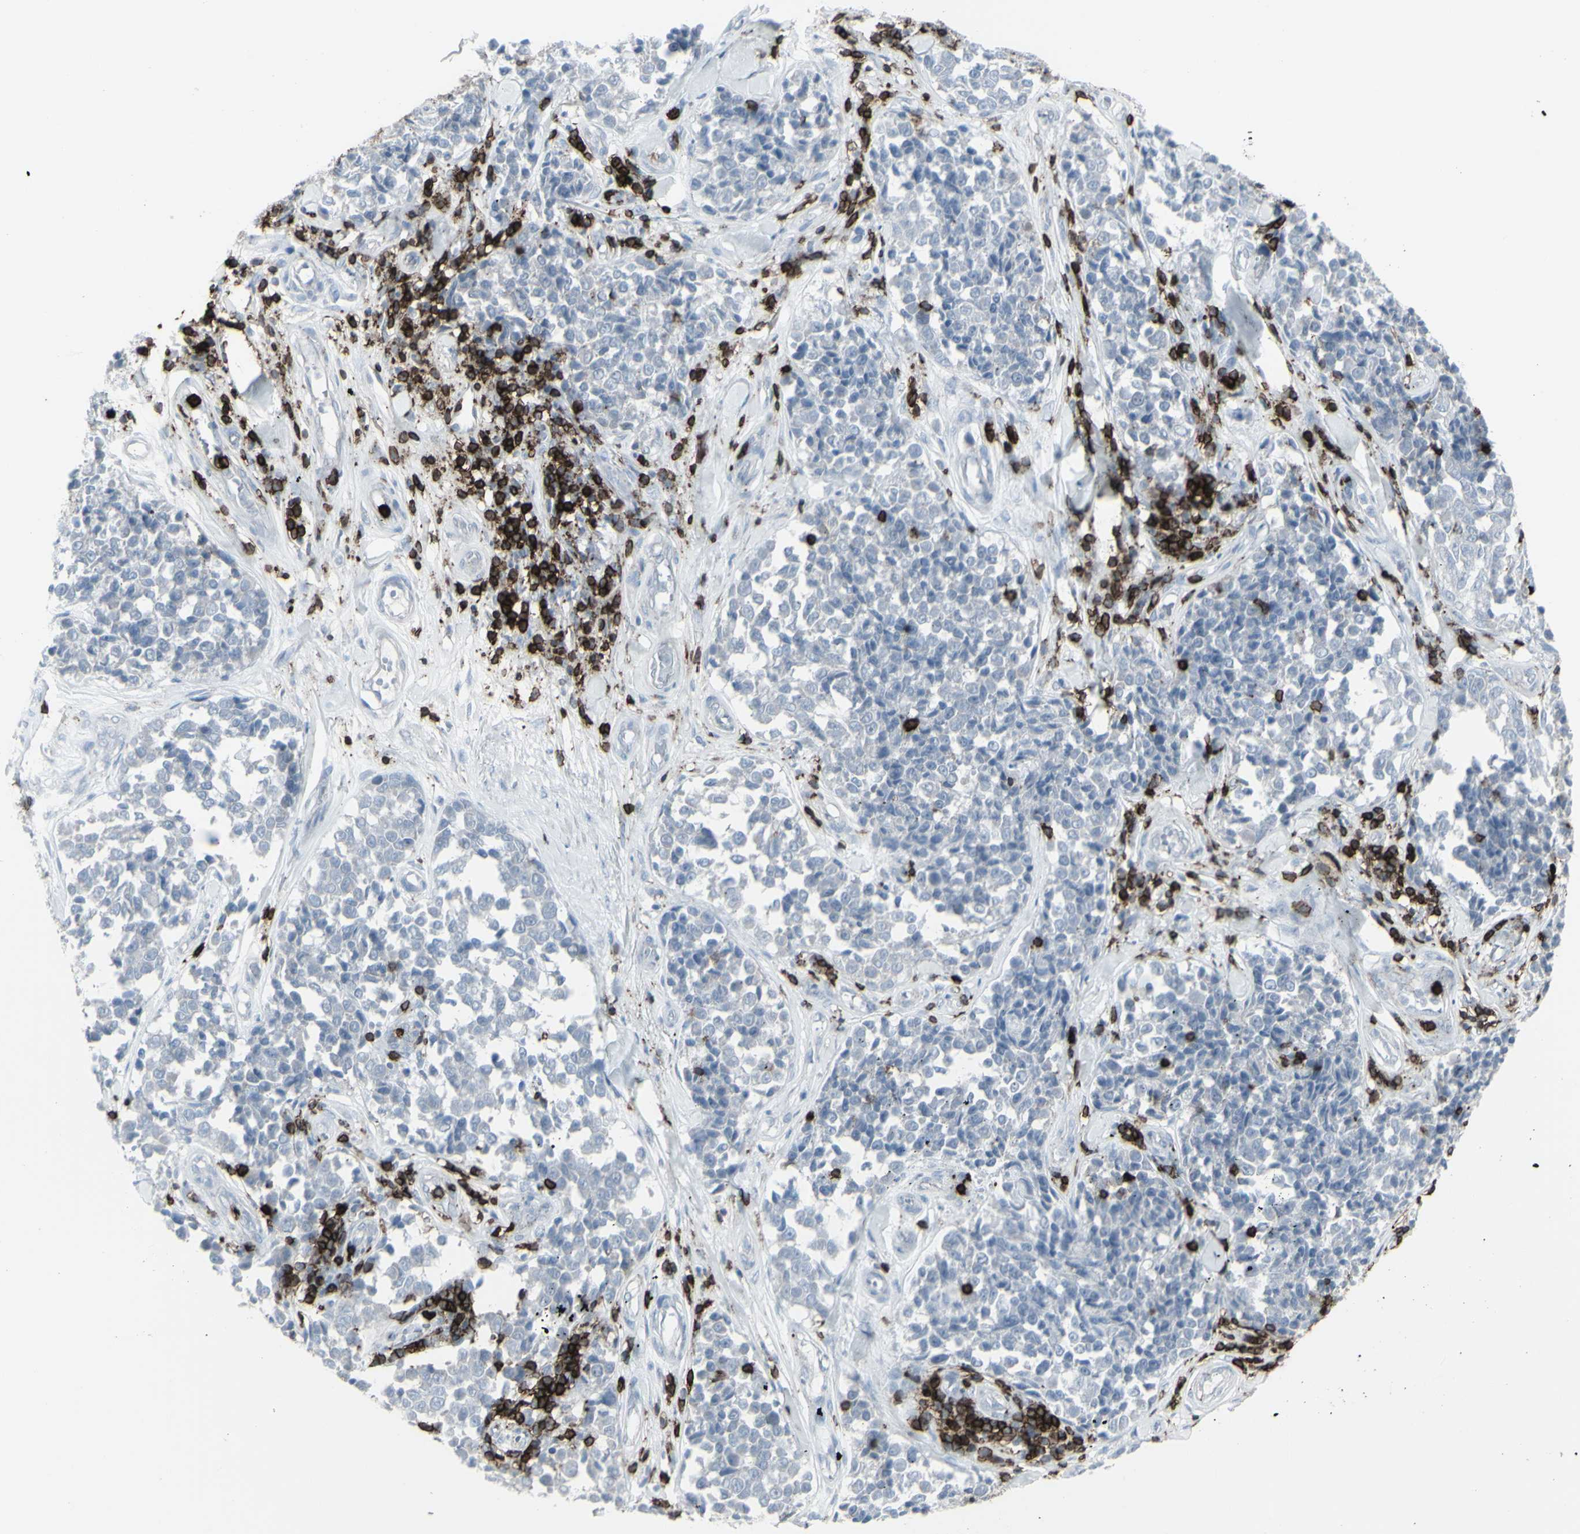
{"staining": {"intensity": "negative", "quantity": "none", "location": "none"}, "tissue": "melanoma", "cell_type": "Tumor cells", "image_type": "cancer", "snomed": [{"axis": "morphology", "description": "Malignant melanoma, NOS"}, {"axis": "topography", "description": "Skin"}], "caption": "IHC histopathology image of neoplastic tissue: melanoma stained with DAB (3,3'-diaminobenzidine) exhibits no significant protein positivity in tumor cells. (DAB (3,3'-diaminobenzidine) immunohistochemistry visualized using brightfield microscopy, high magnification).", "gene": "CD247", "patient": {"sex": "female", "age": 64}}